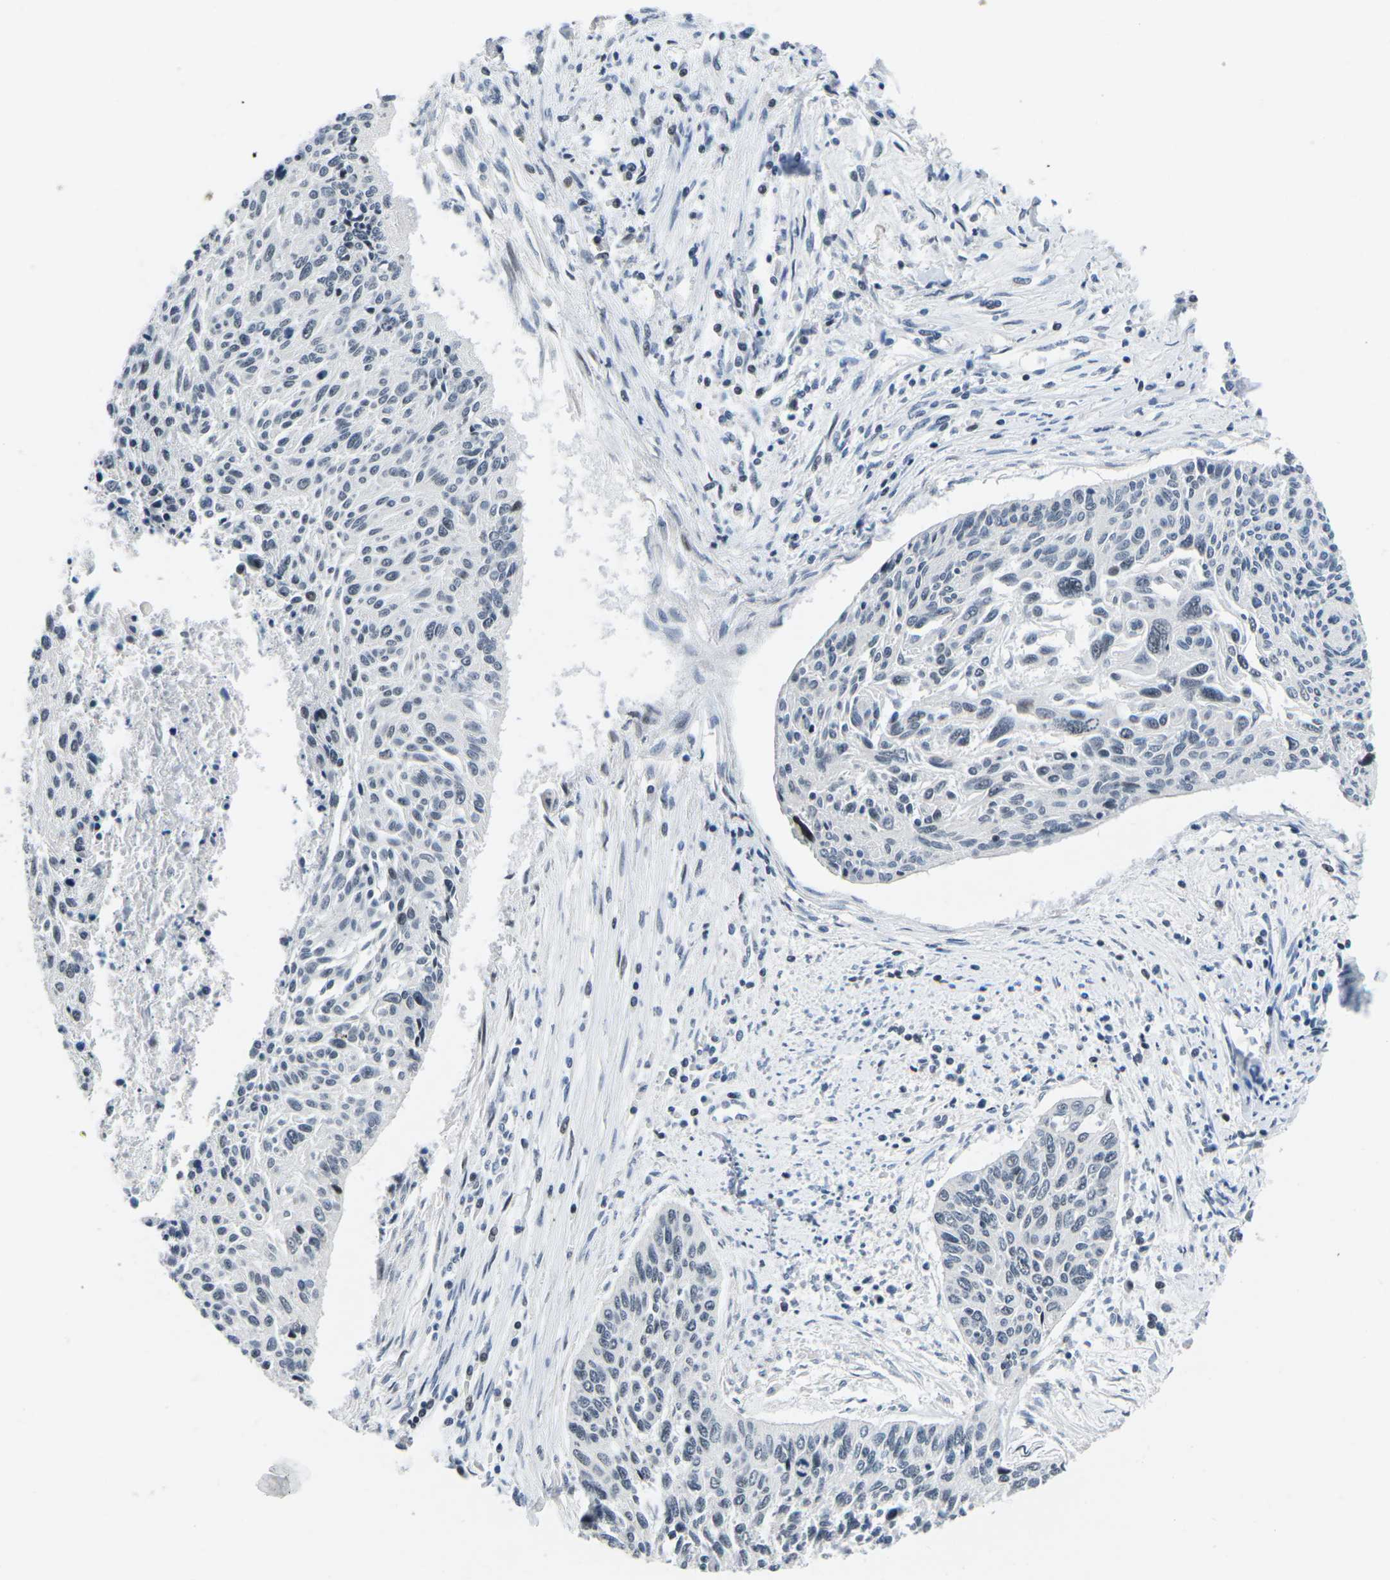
{"staining": {"intensity": "moderate", "quantity": "<25%", "location": "nuclear"}, "tissue": "cervical cancer", "cell_type": "Tumor cells", "image_type": "cancer", "snomed": [{"axis": "morphology", "description": "Squamous cell carcinoma, NOS"}, {"axis": "topography", "description": "Cervix"}], "caption": "There is low levels of moderate nuclear expression in tumor cells of cervical squamous cell carcinoma, as demonstrated by immunohistochemical staining (brown color).", "gene": "CDC73", "patient": {"sex": "female", "age": 55}}